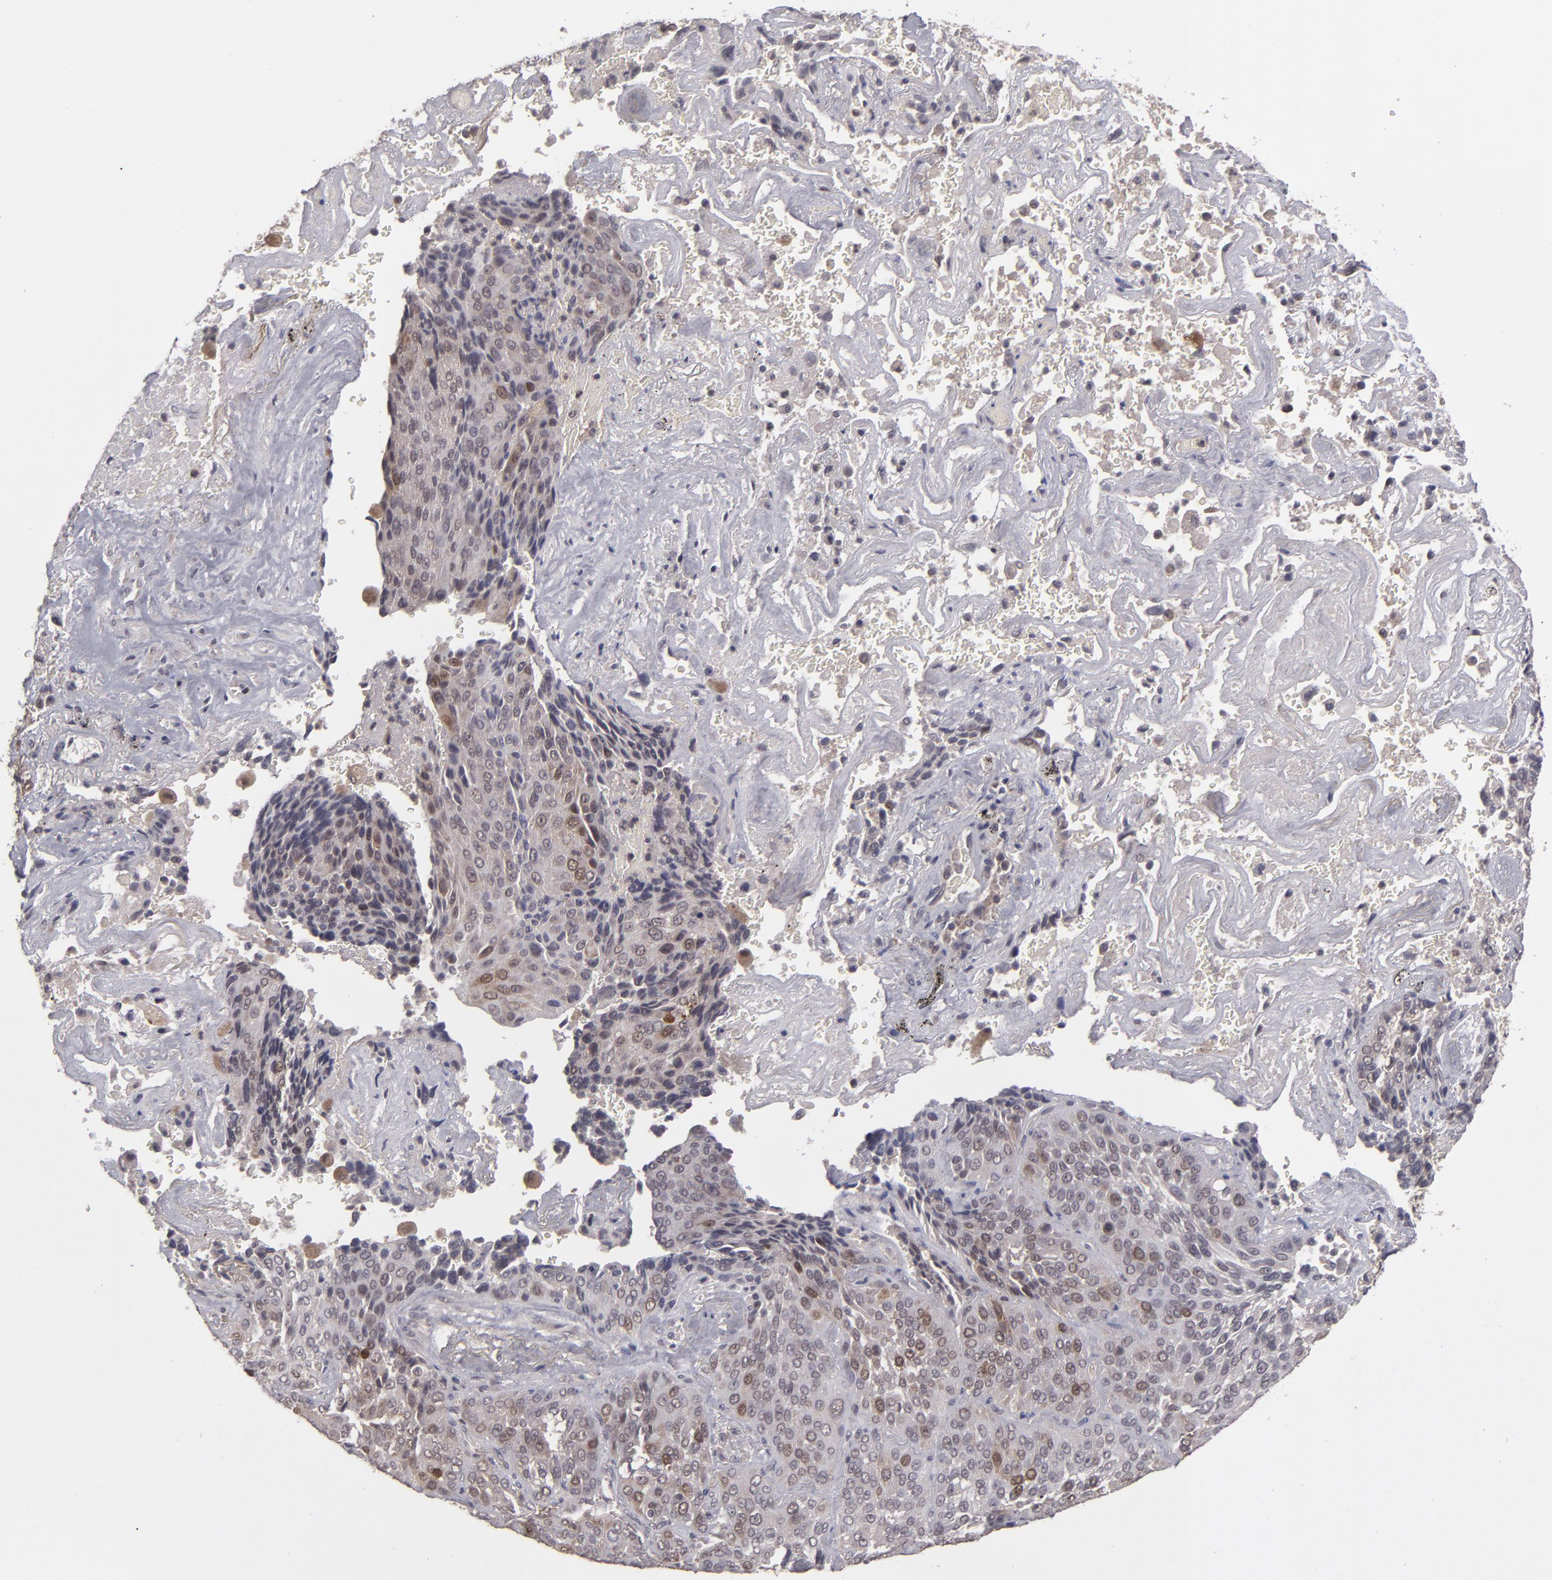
{"staining": {"intensity": "moderate", "quantity": "<25%", "location": "cytoplasmic/membranous,nuclear"}, "tissue": "lung cancer", "cell_type": "Tumor cells", "image_type": "cancer", "snomed": [{"axis": "morphology", "description": "Squamous cell carcinoma, NOS"}, {"axis": "topography", "description": "Lung"}], "caption": "Immunohistochemical staining of squamous cell carcinoma (lung) demonstrates moderate cytoplasmic/membranous and nuclear protein expression in about <25% of tumor cells.", "gene": "TYMS", "patient": {"sex": "male", "age": 54}}